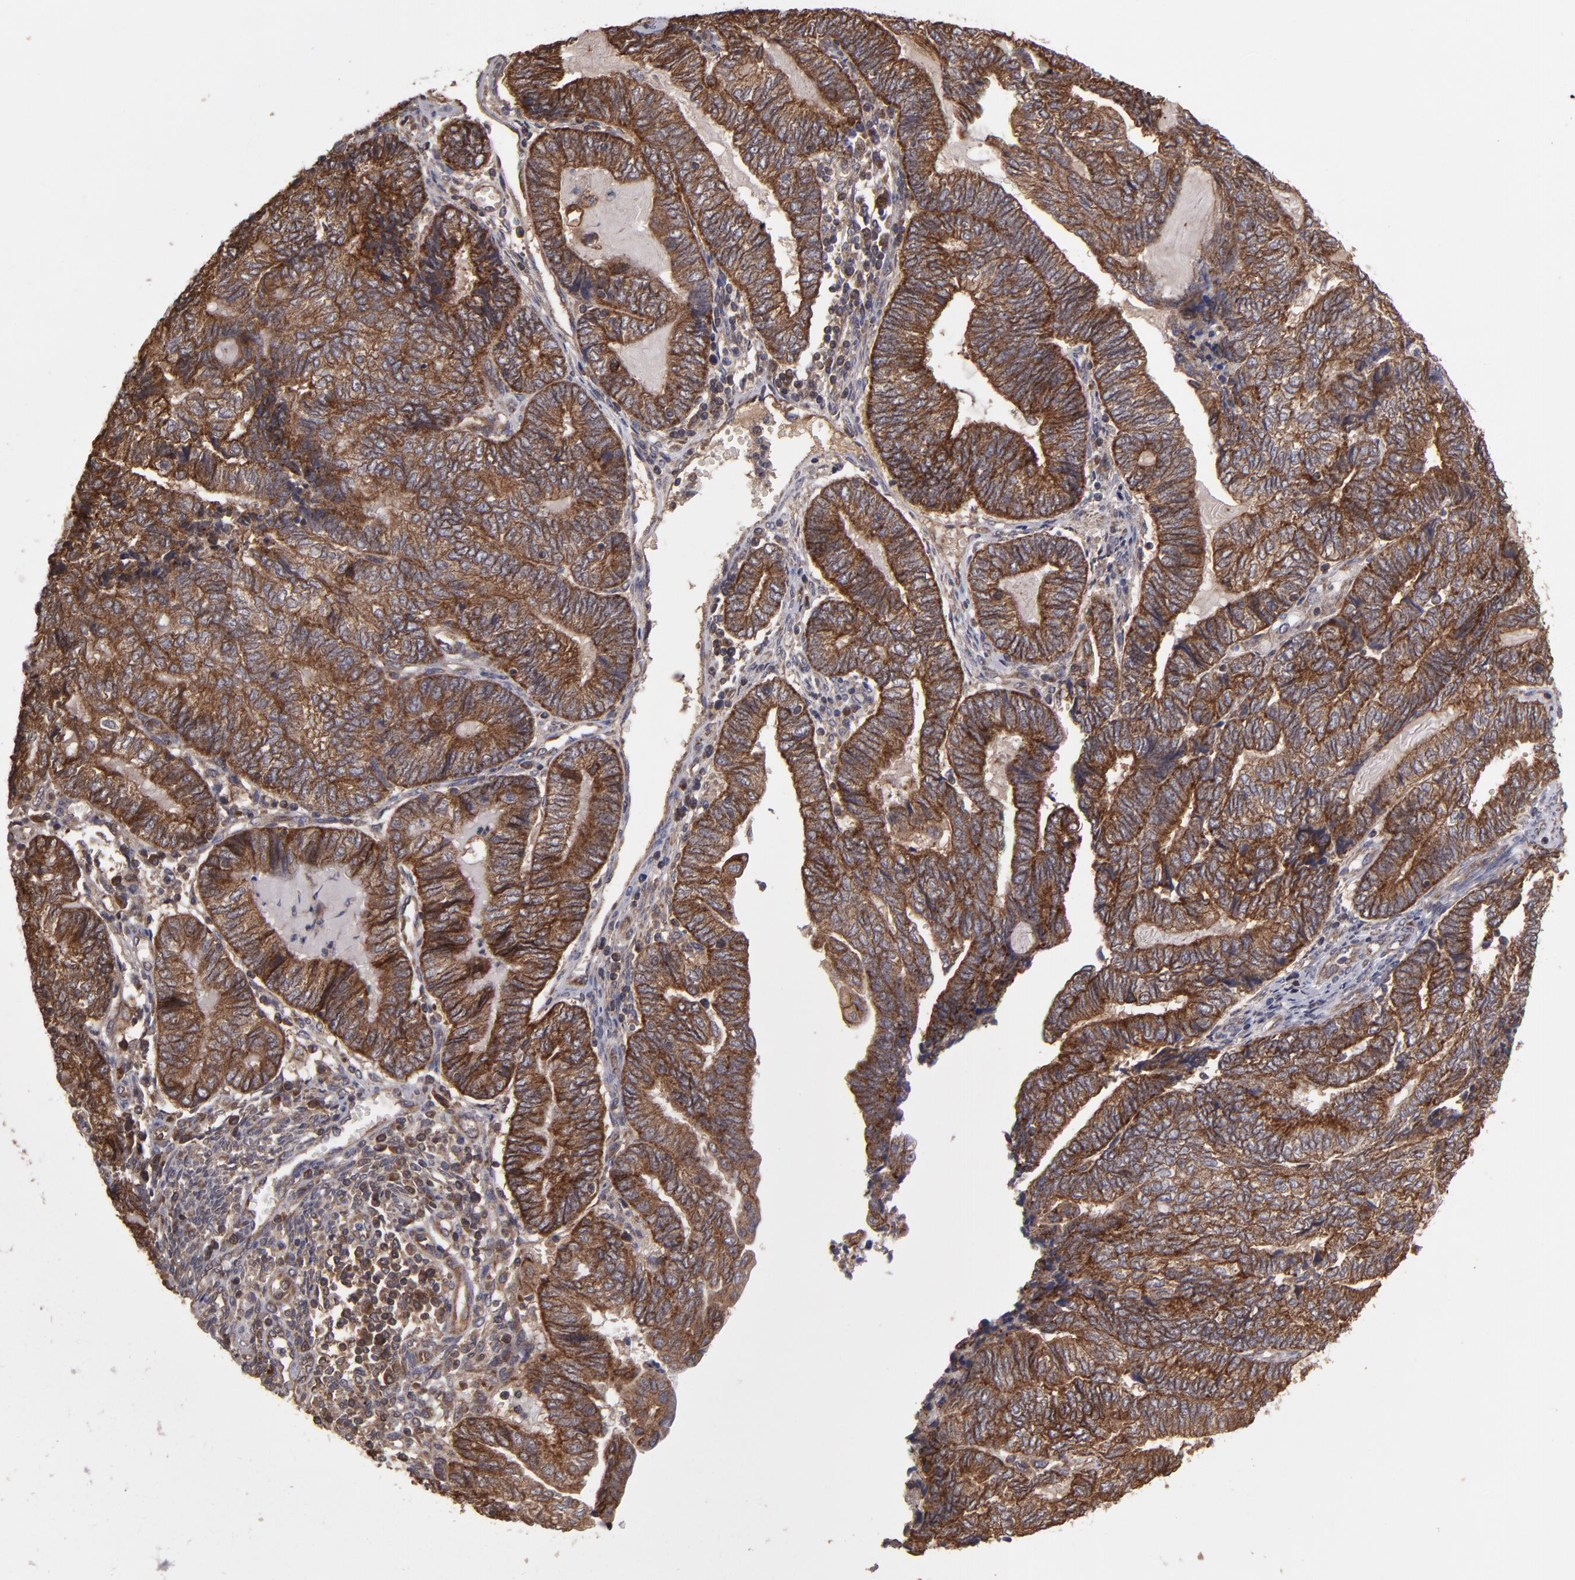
{"staining": {"intensity": "strong", "quantity": ">75%", "location": "cytoplasmic/membranous"}, "tissue": "endometrial cancer", "cell_type": "Tumor cells", "image_type": "cancer", "snomed": [{"axis": "morphology", "description": "Adenocarcinoma, NOS"}, {"axis": "topography", "description": "Uterus"}, {"axis": "topography", "description": "Endometrium"}], "caption": "This histopathology image shows IHC staining of endometrial adenocarcinoma, with high strong cytoplasmic/membranous expression in about >75% of tumor cells.", "gene": "RPS6KA6", "patient": {"sex": "female", "age": 70}}